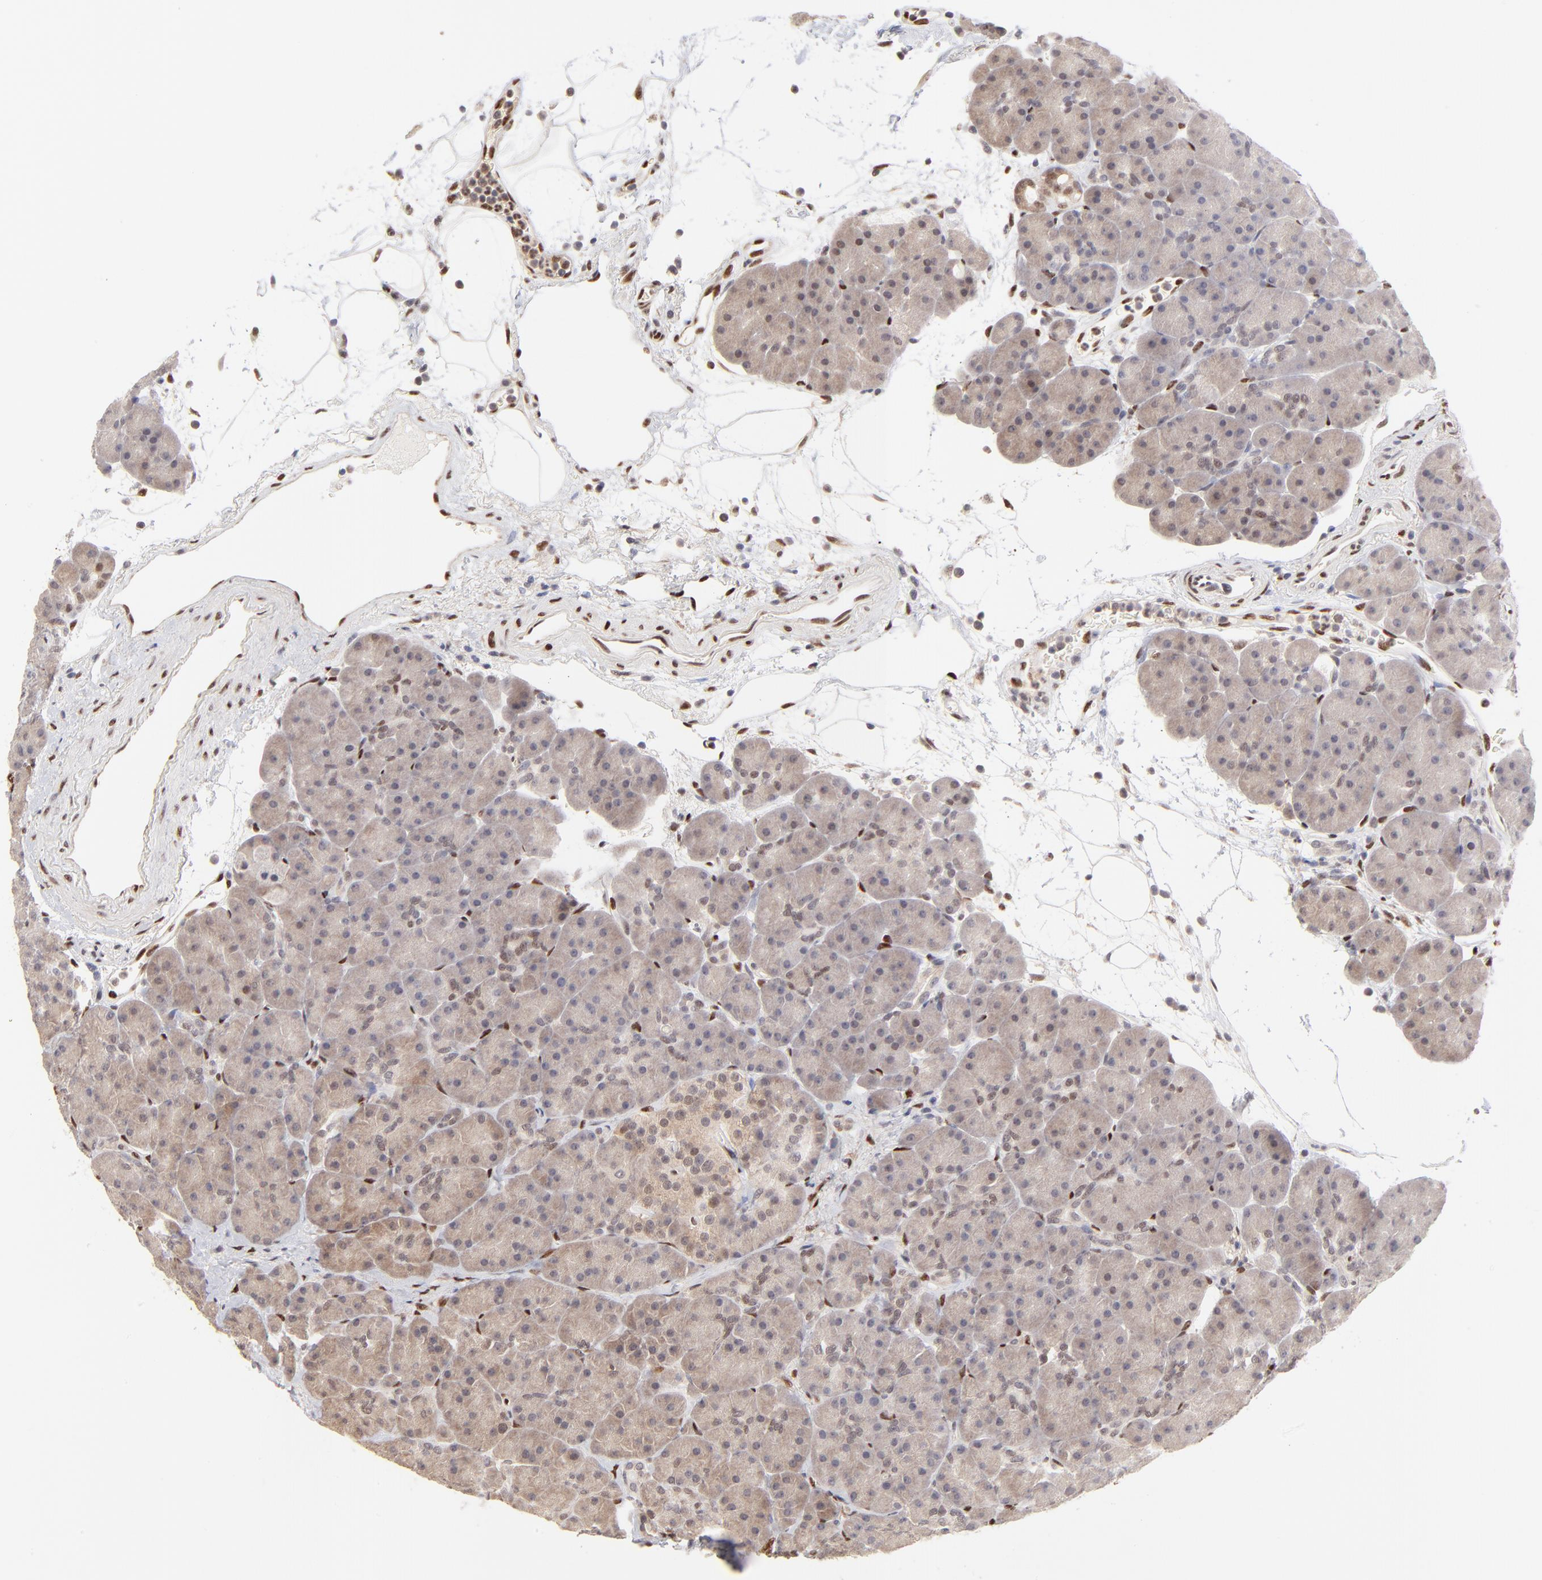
{"staining": {"intensity": "negative", "quantity": "none", "location": "none"}, "tissue": "pancreas", "cell_type": "Exocrine glandular cells", "image_type": "normal", "snomed": [{"axis": "morphology", "description": "Normal tissue, NOS"}, {"axis": "topography", "description": "Pancreas"}], "caption": "This is a histopathology image of immunohistochemistry (IHC) staining of benign pancreas, which shows no positivity in exocrine glandular cells.", "gene": "STAT3", "patient": {"sex": "male", "age": 66}}